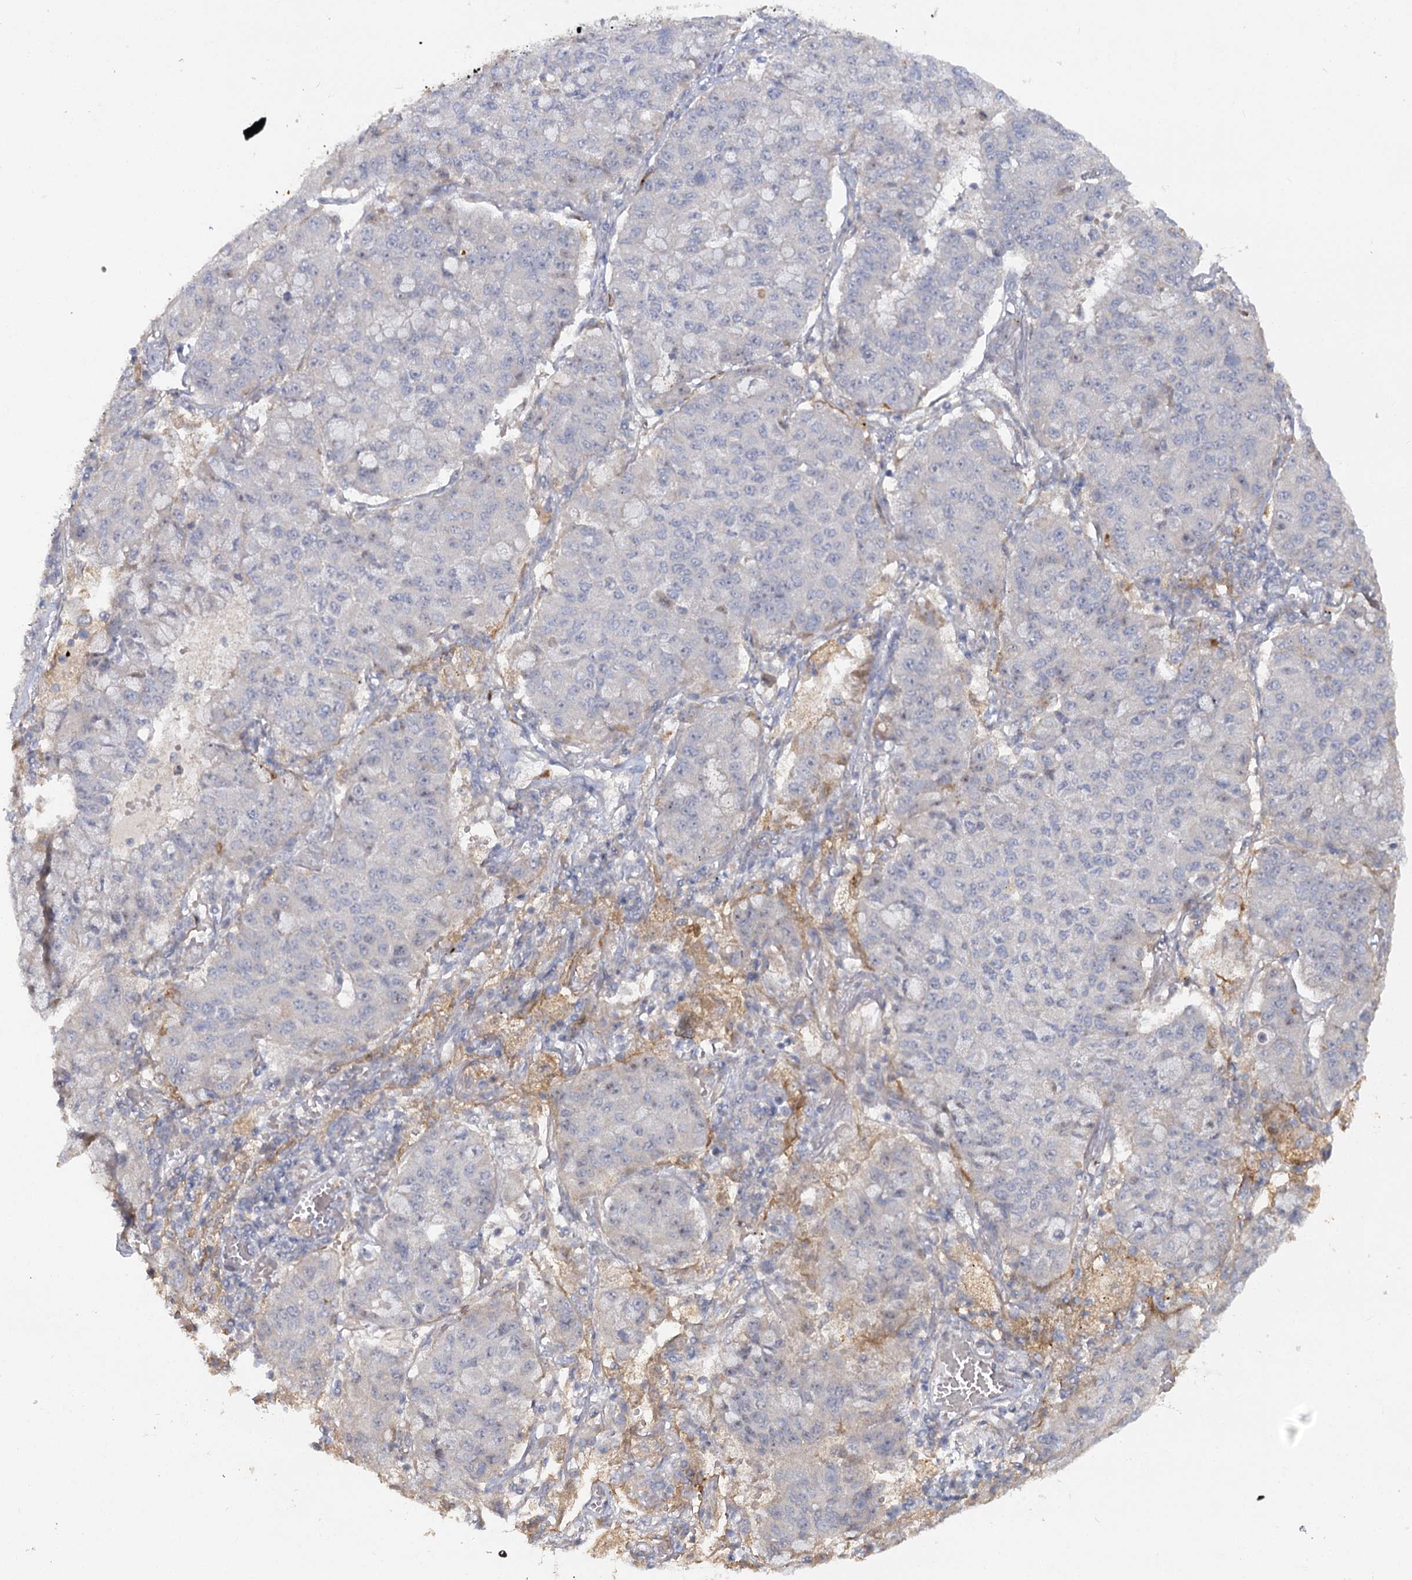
{"staining": {"intensity": "negative", "quantity": "none", "location": "none"}, "tissue": "lung cancer", "cell_type": "Tumor cells", "image_type": "cancer", "snomed": [{"axis": "morphology", "description": "Squamous cell carcinoma, NOS"}, {"axis": "topography", "description": "Lung"}], "caption": "This is a photomicrograph of immunohistochemistry staining of lung cancer (squamous cell carcinoma), which shows no expression in tumor cells. (DAB (3,3'-diaminobenzidine) IHC visualized using brightfield microscopy, high magnification).", "gene": "ANGPTL5", "patient": {"sex": "male", "age": 74}}